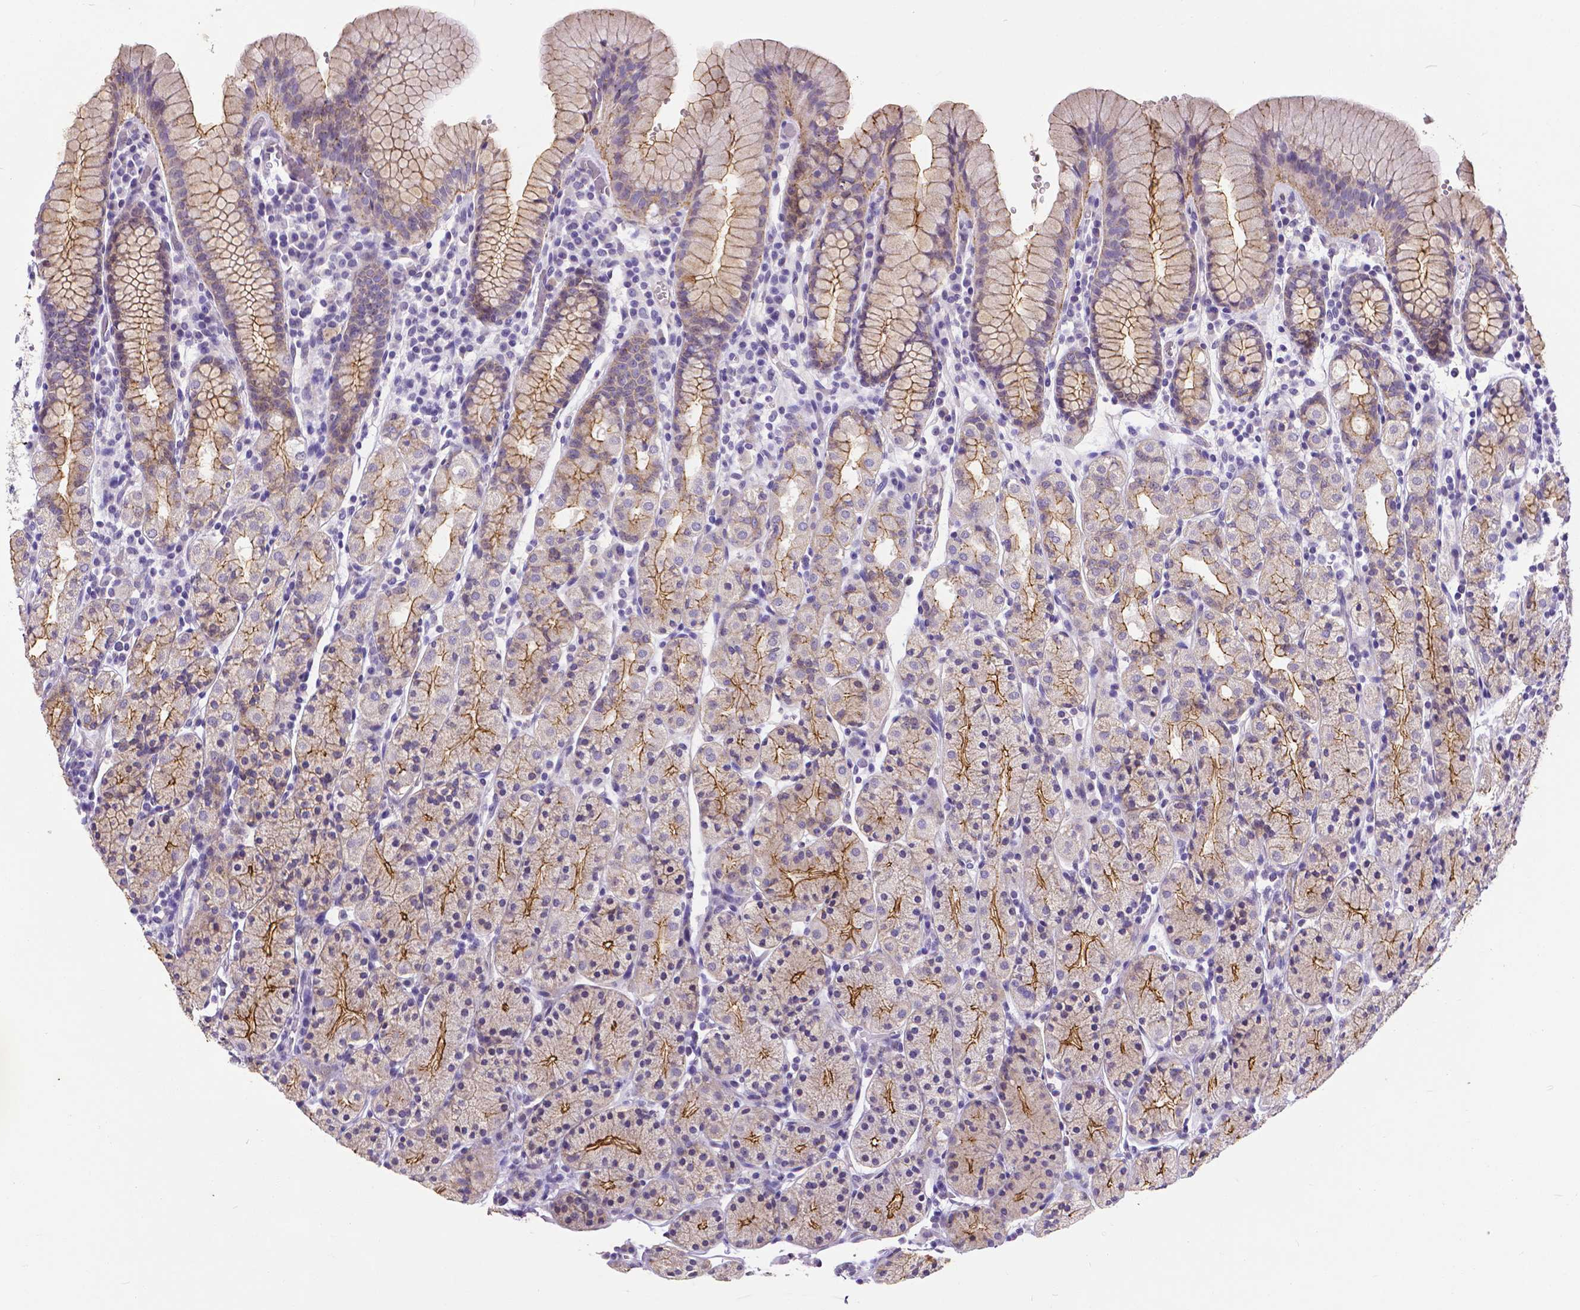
{"staining": {"intensity": "strong", "quantity": "25%-75%", "location": "cytoplasmic/membranous"}, "tissue": "stomach", "cell_type": "Glandular cells", "image_type": "normal", "snomed": [{"axis": "morphology", "description": "Normal tissue, NOS"}, {"axis": "topography", "description": "Stomach, upper"}, {"axis": "topography", "description": "Stomach"}], "caption": "The immunohistochemical stain highlights strong cytoplasmic/membranous positivity in glandular cells of normal stomach.", "gene": "OCLN", "patient": {"sex": "male", "age": 62}}